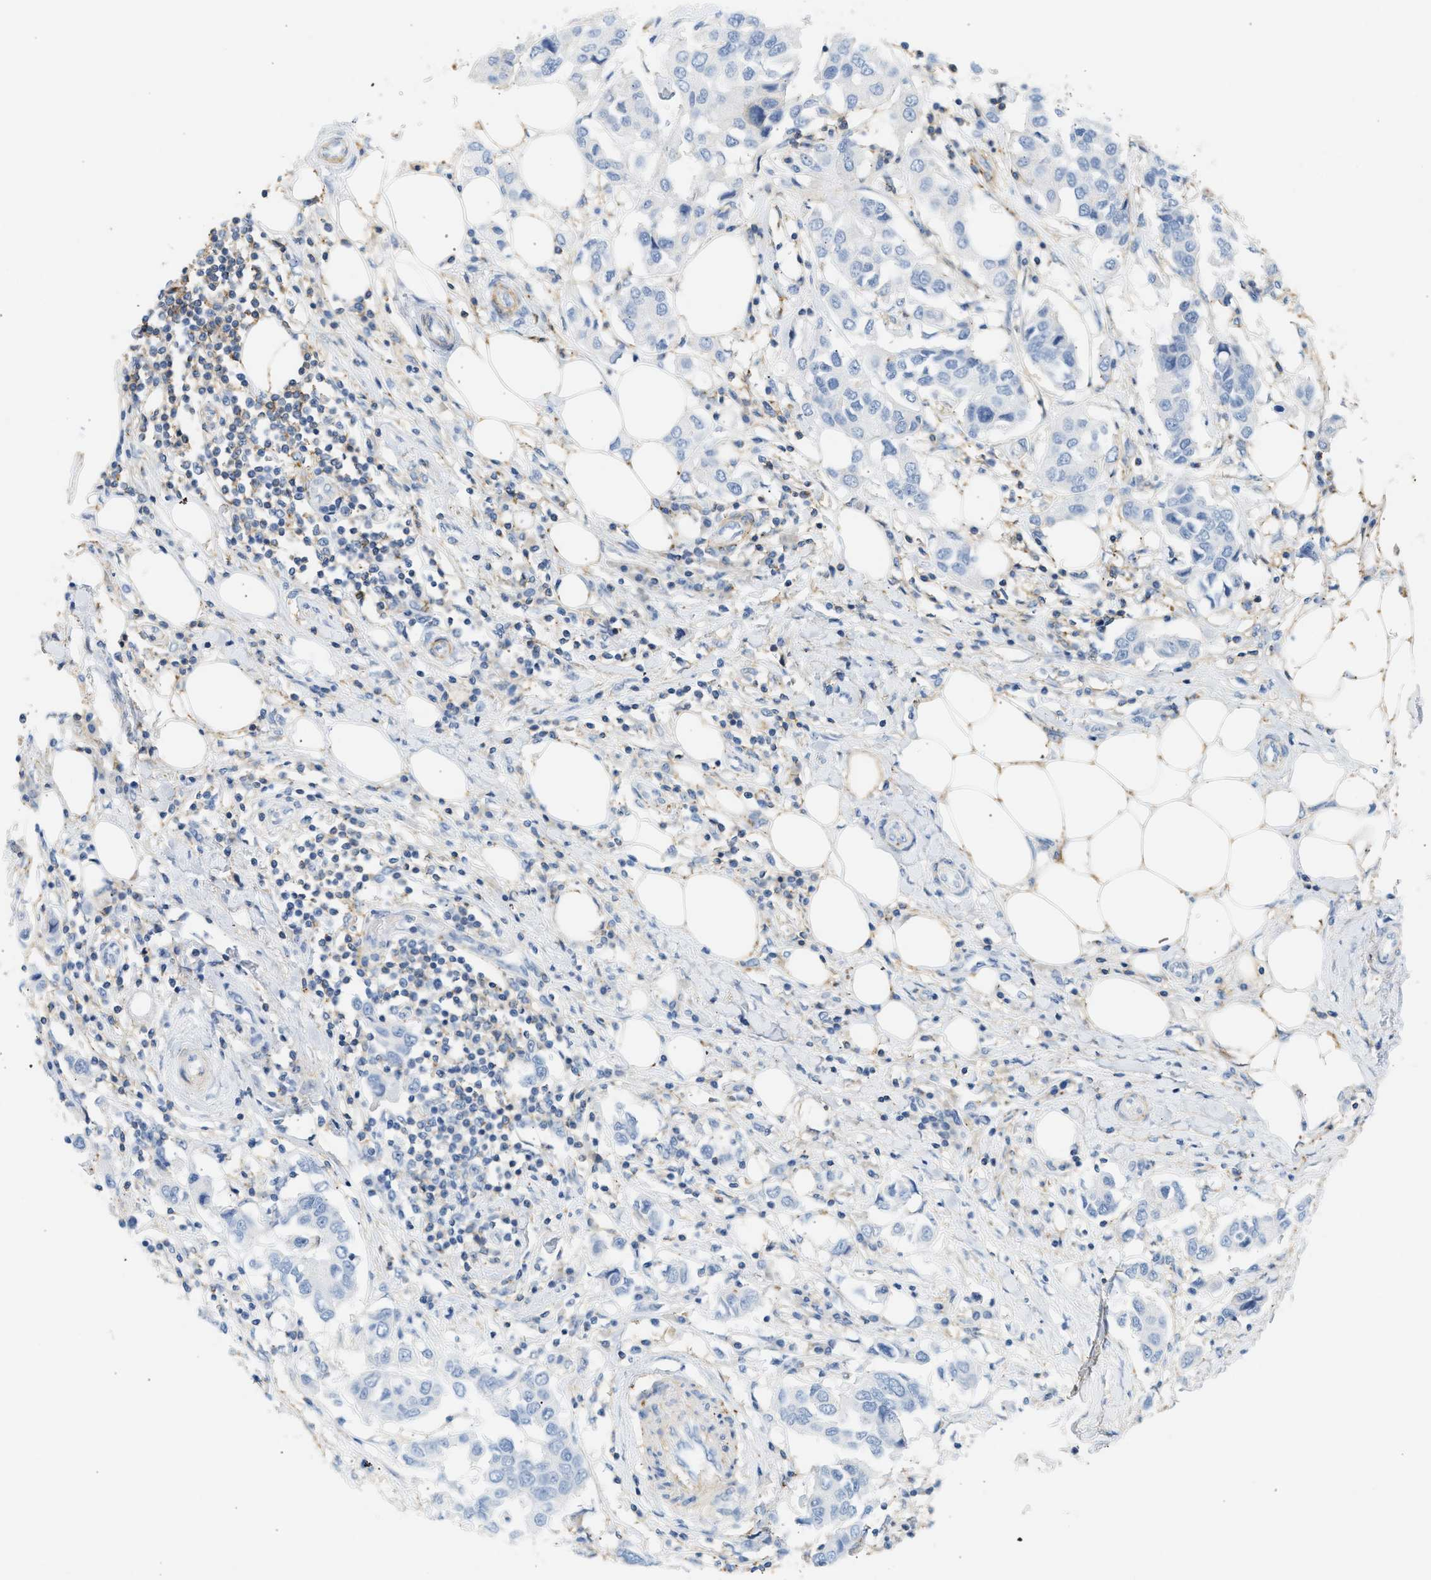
{"staining": {"intensity": "negative", "quantity": "none", "location": "none"}, "tissue": "breast cancer", "cell_type": "Tumor cells", "image_type": "cancer", "snomed": [{"axis": "morphology", "description": "Duct carcinoma"}, {"axis": "topography", "description": "Breast"}], "caption": "The immunohistochemistry photomicrograph has no significant staining in tumor cells of breast intraductal carcinoma tissue.", "gene": "BVES", "patient": {"sex": "female", "age": 80}}